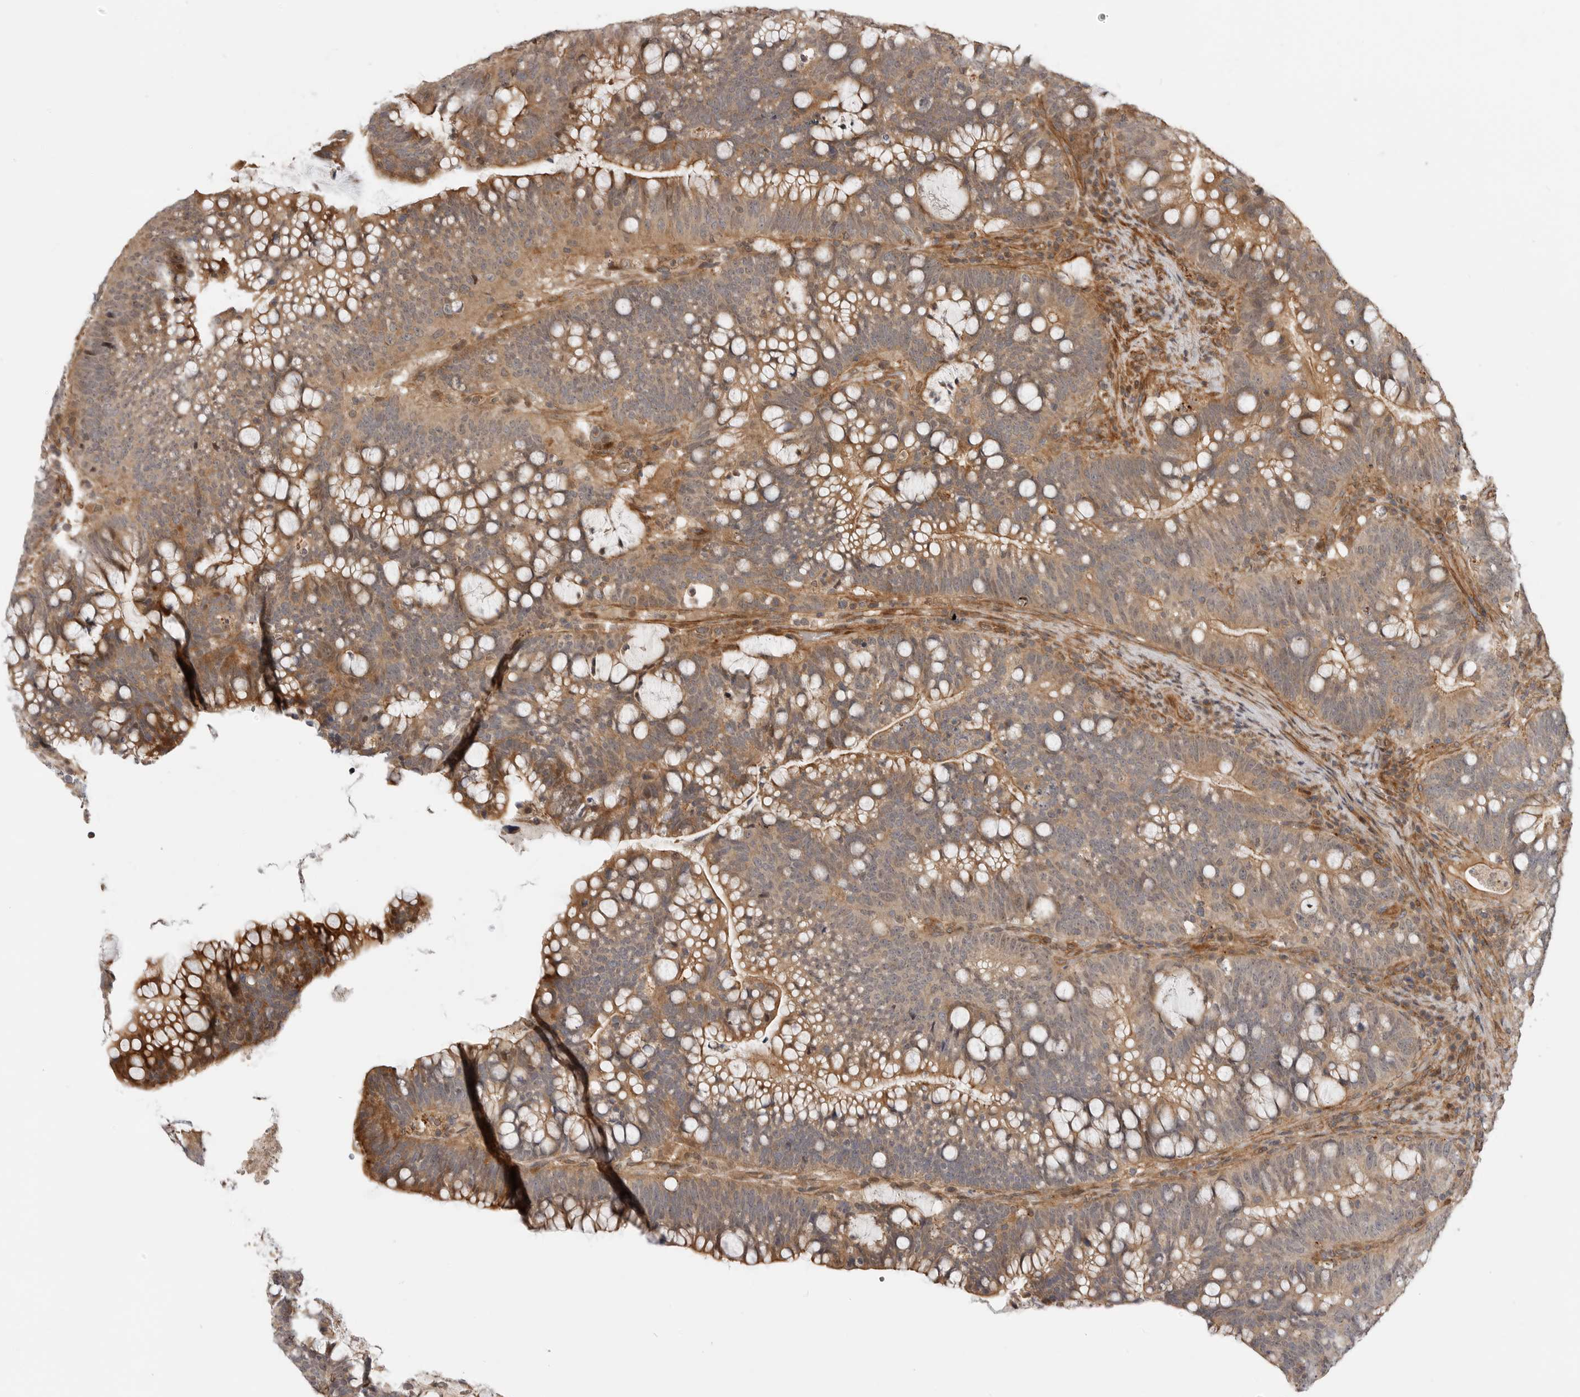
{"staining": {"intensity": "moderate", "quantity": "25%-75%", "location": "cytoplasmic/membranous"}, "tissue": "colorectal cancer", "cell_type": "Tumor cells", "image_type": "cancer", "snomed": [{"axis": "morphology", "description": "Adenocarcinoma, NOS"}, {"axis": "topography", "description": "Colon"}], "caption": "The image reveals immunohistochemical staining of colorectal cancer (adenocarcinoma). There is moderate cytoplasmic/membranous expression is appreciated in approximately 25%-75% of tumor cells.", "gene": "ADPRS", "patient": {"sex": "female", "age": 66}}